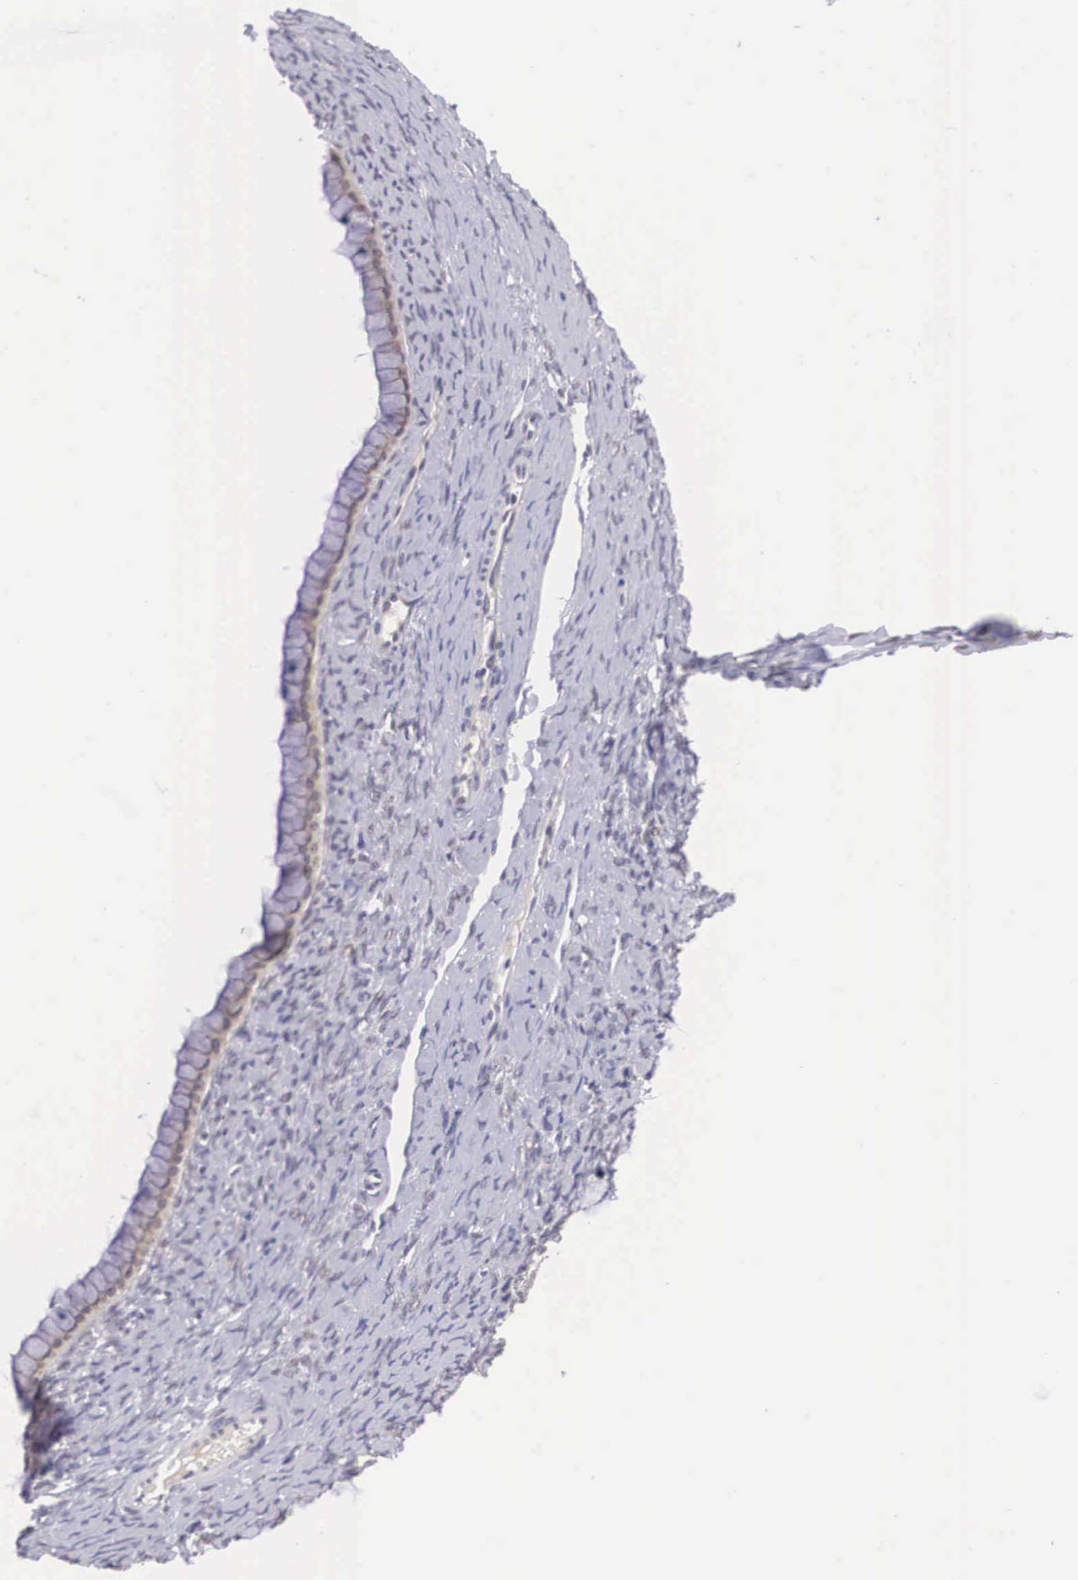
{"staining": {"intensity": "moderate", "quantity": "25%-75%", "location": "cytoplasmic/membranous,nuclear"}, "tissue": "ovarian cancer", "cell_type": "Tumor cells", "image_type": "cancer", "snomed": [{"axis": "morphology", "description": "Cystadenocarcinoma, mucinous, NOS"}, {"axis": "topography", "description": "Ovary"}], "caption": "Moderate cytoplasmic/membranous and nuclear protein expression is present in approximately 25%-75% of tumor cells in ovarian mucinous cystadenocarcinoma.", "gene": "NINL", "patient": {"sex": "female", "age": 25}}